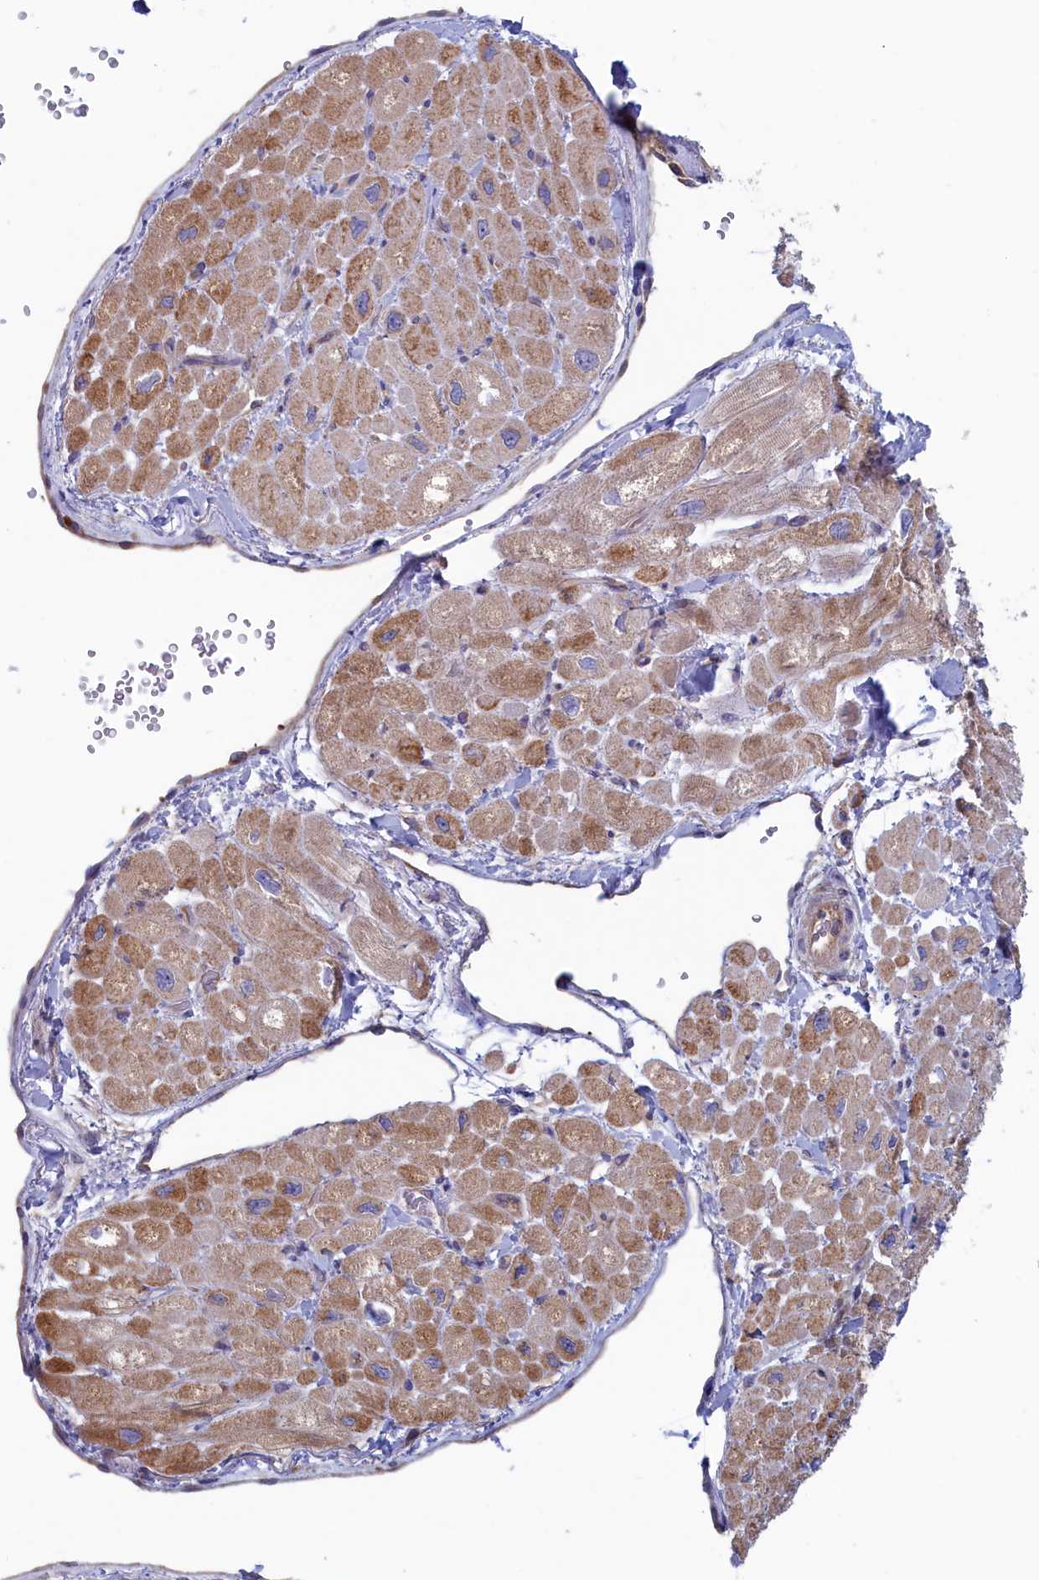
{"staining": {"intensity": "moderate", "quantity": "25%-75%", "location": "cytoplasmic/membranous"}, "tissue": "heart muscle", "cell_type": "Cardiomyocytes", "image_type": "normal", "snomed": [{"axis": "morphology", "description": "Normal tissue, NOS"}, {"axis": "topography", "description": "Heart"}], "caption": "An immunohistochemistry histopathology image of normal tissue is shown. Protein staining in brown labels moderate cytoplasmic/membranous positivity in heart muscle within cardiomyocytes. The protein of interest is shown in brown color, while the nuclei are stained blue.", "gene": "SYNDIG1L", "patient": {"sex": "male", "age": 65}}